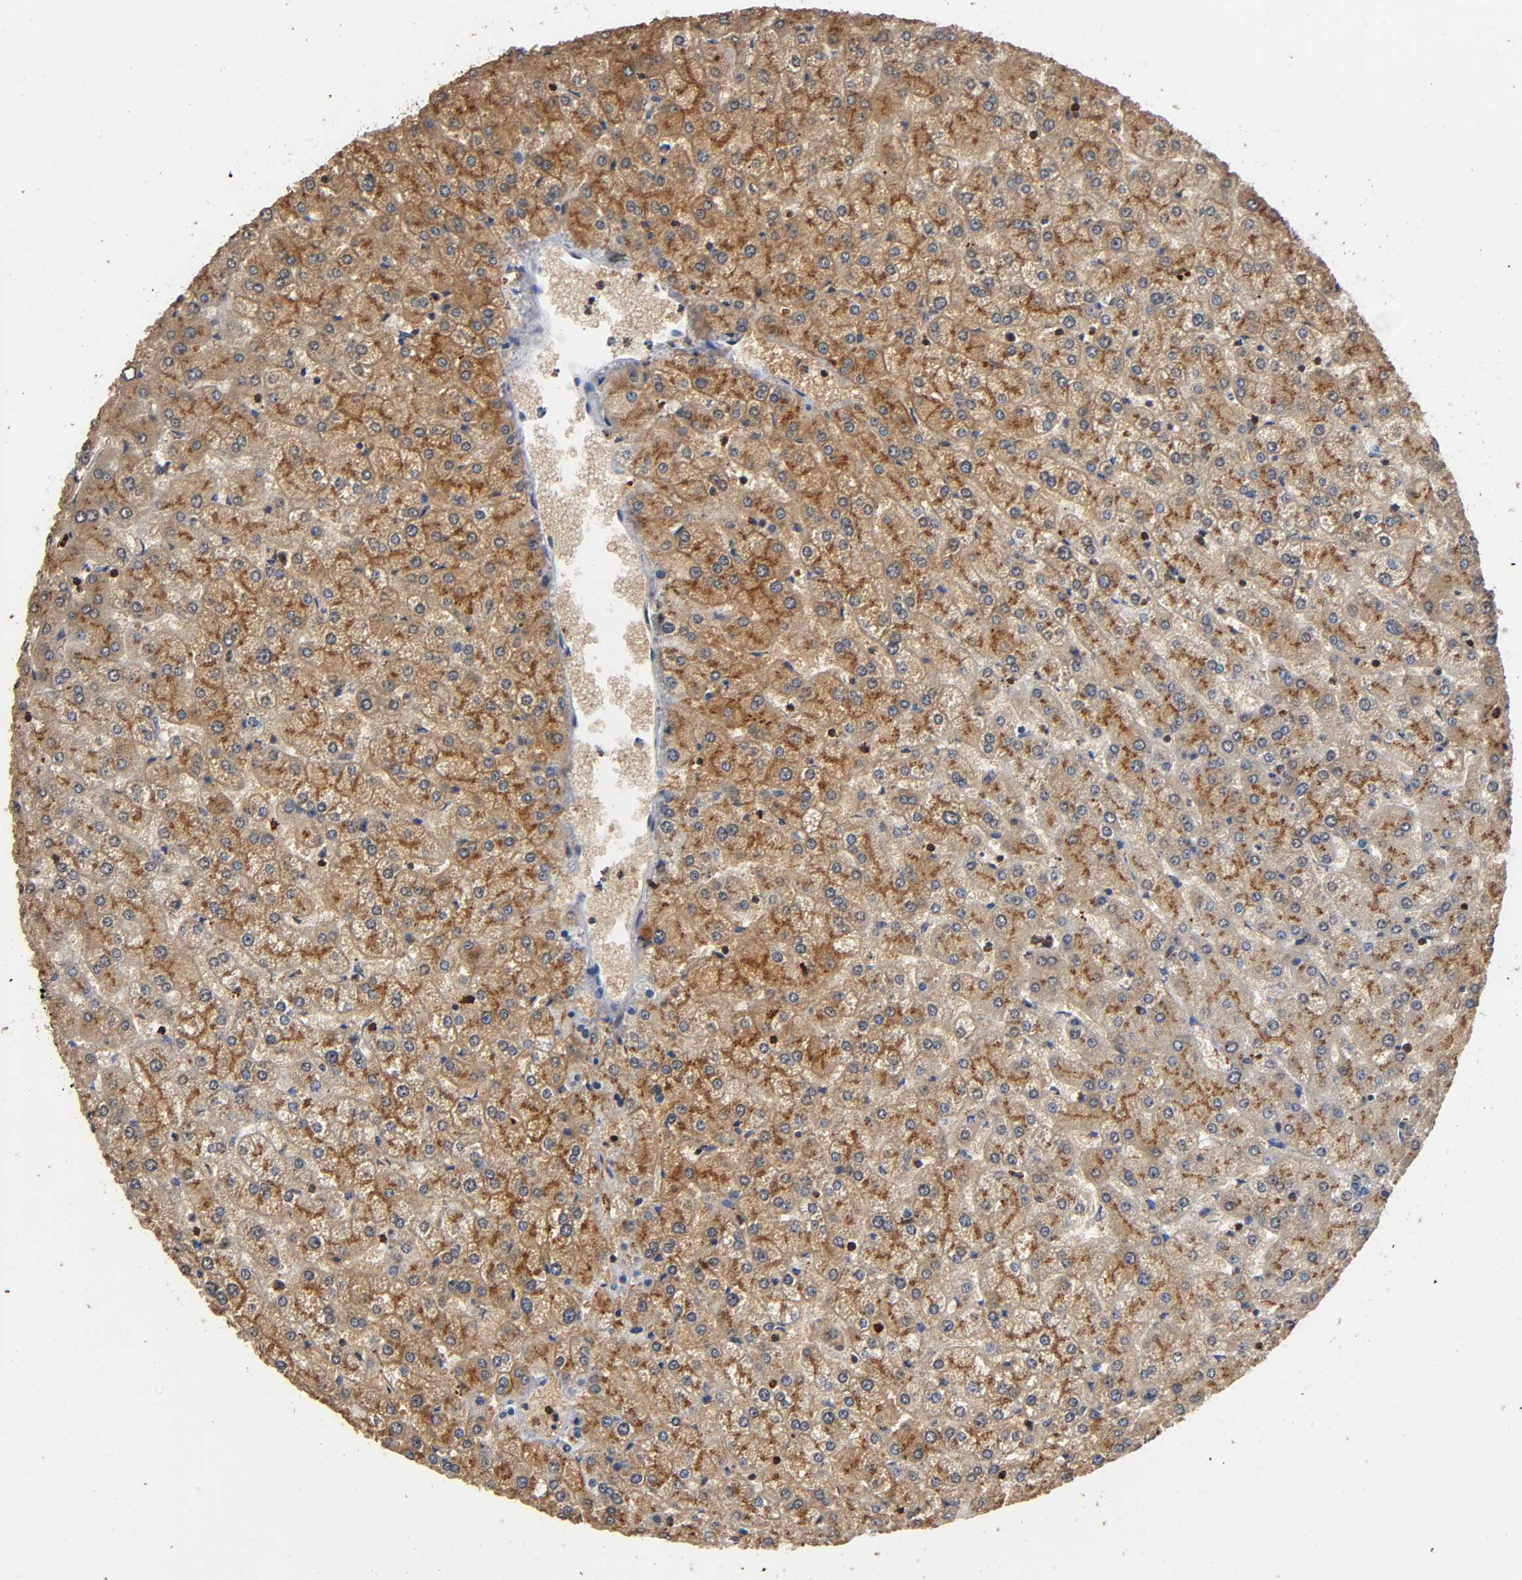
{"staining": {"intensity": "moderate", "quantity": "25%-75%", "location": "cytoplasmic/membranous"}, "tissue": "liver", "cell_type": "Cholangiocytes", "image_type": "normal", "snomed": [{"axis": "morphology", "description": "Normal tissue, NOS"}, {"axis": "topography", "description": "Liver"}], "caption": "IHC micrograph of benign liver stained for a protein (brown), which shows medium levels of moderate cytoplasmic/membranous positivity in about 25%-75% of cholangiocytes.", "gene": "CAPN10", "patient": {"sex": "female", "age": 32}}